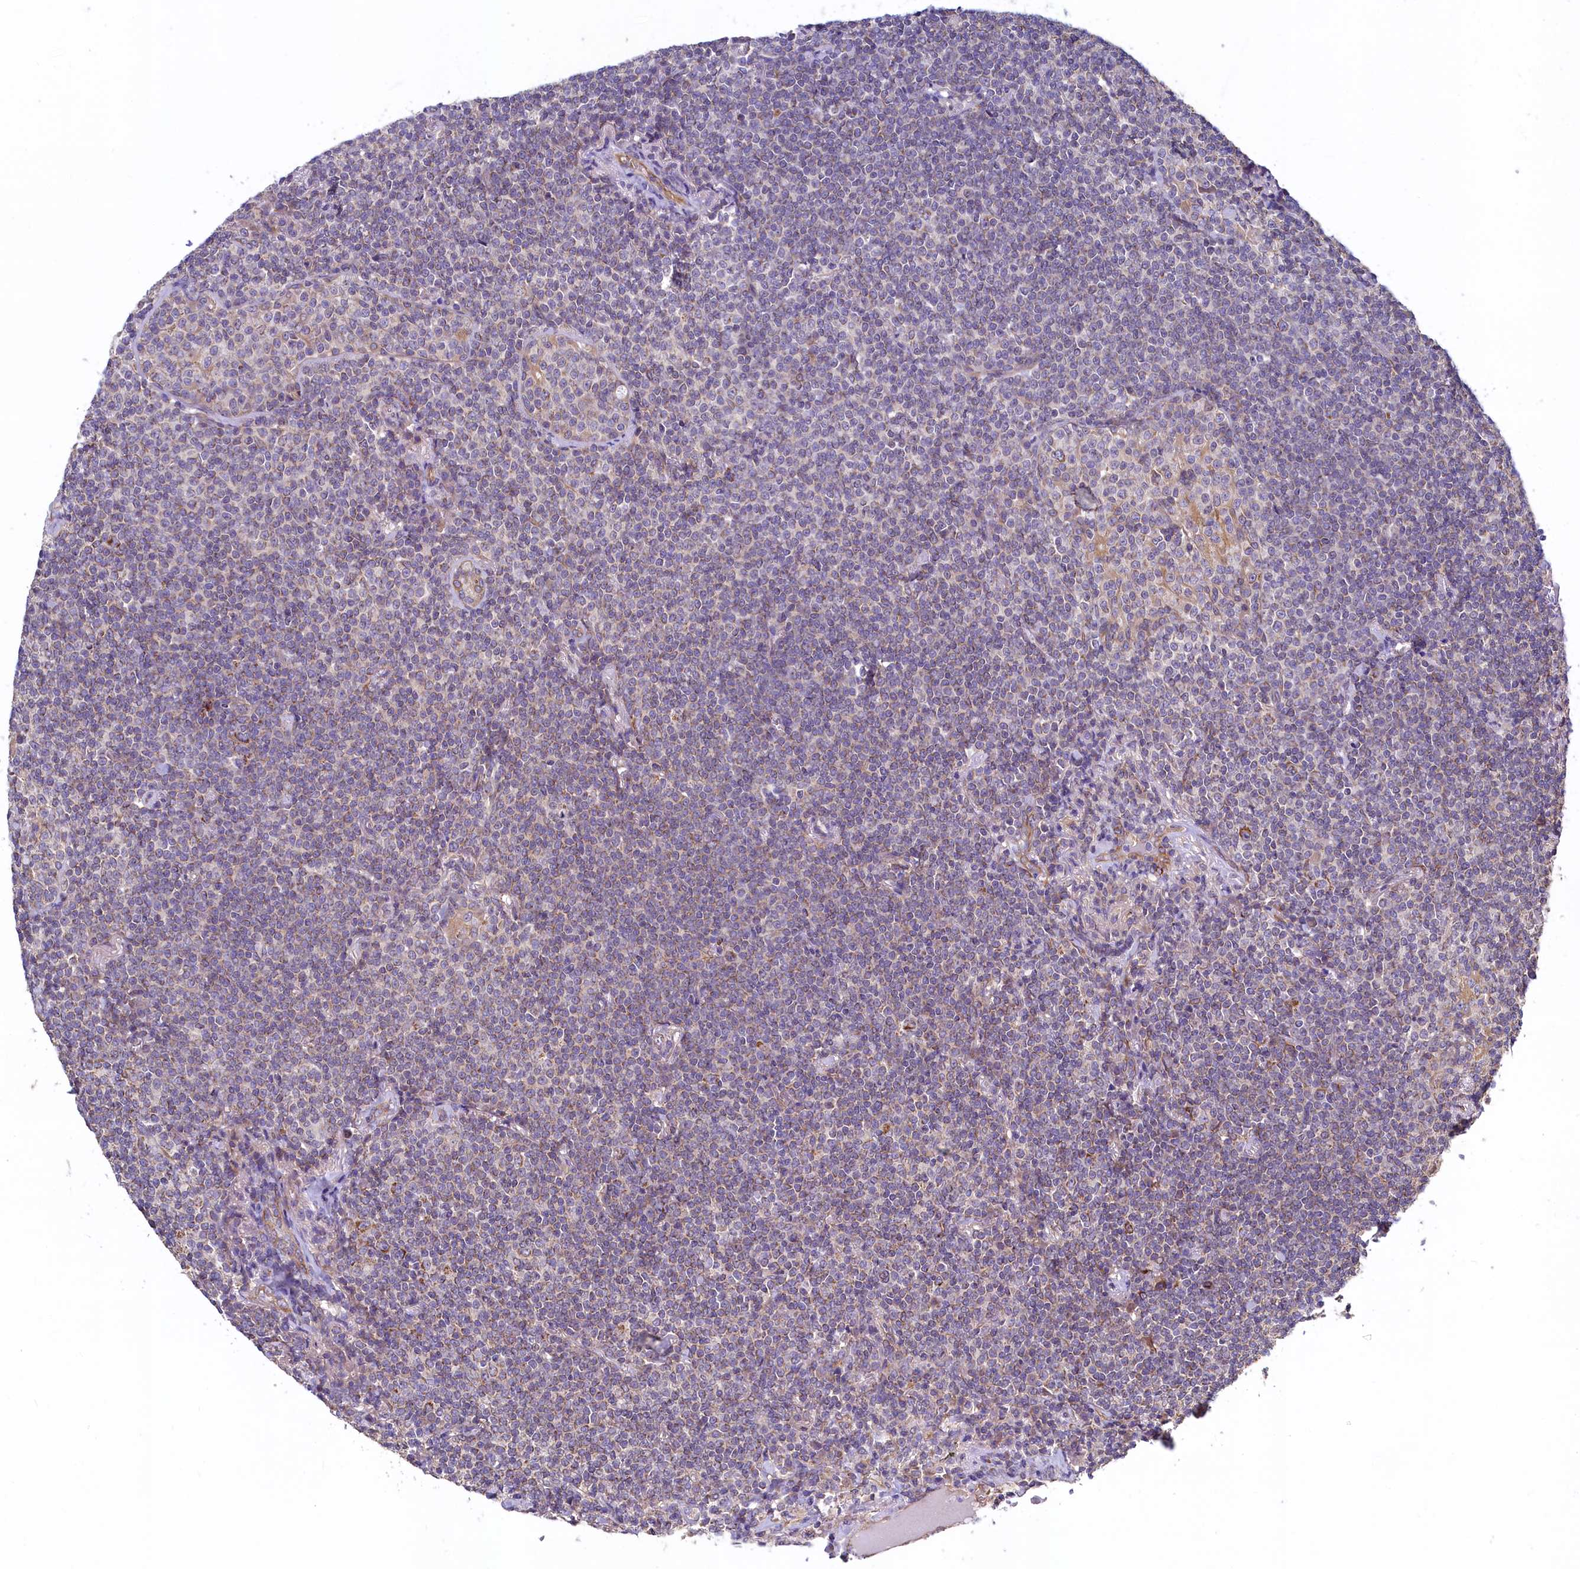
{"staining": {"intensity": "negative", "quantity": "none", "location": "none"}, "tissue": "lymphoma", "cell_type": "Tumor cells", "image_type": "cancer", "snomed": [{"axis": "morphology", "description": "Malignant lymphoma, non-Hodgkin's type, Low grade"}, {"axis": "topography", "description": "Lung"}], "caption": "The image reveals no significant positivity in tumor cells of malignant lymphoma, non-Hodgkin's type (low-grade).", "gene": "SPATA2L", "patient": {"sex": "female", "age": 71}}